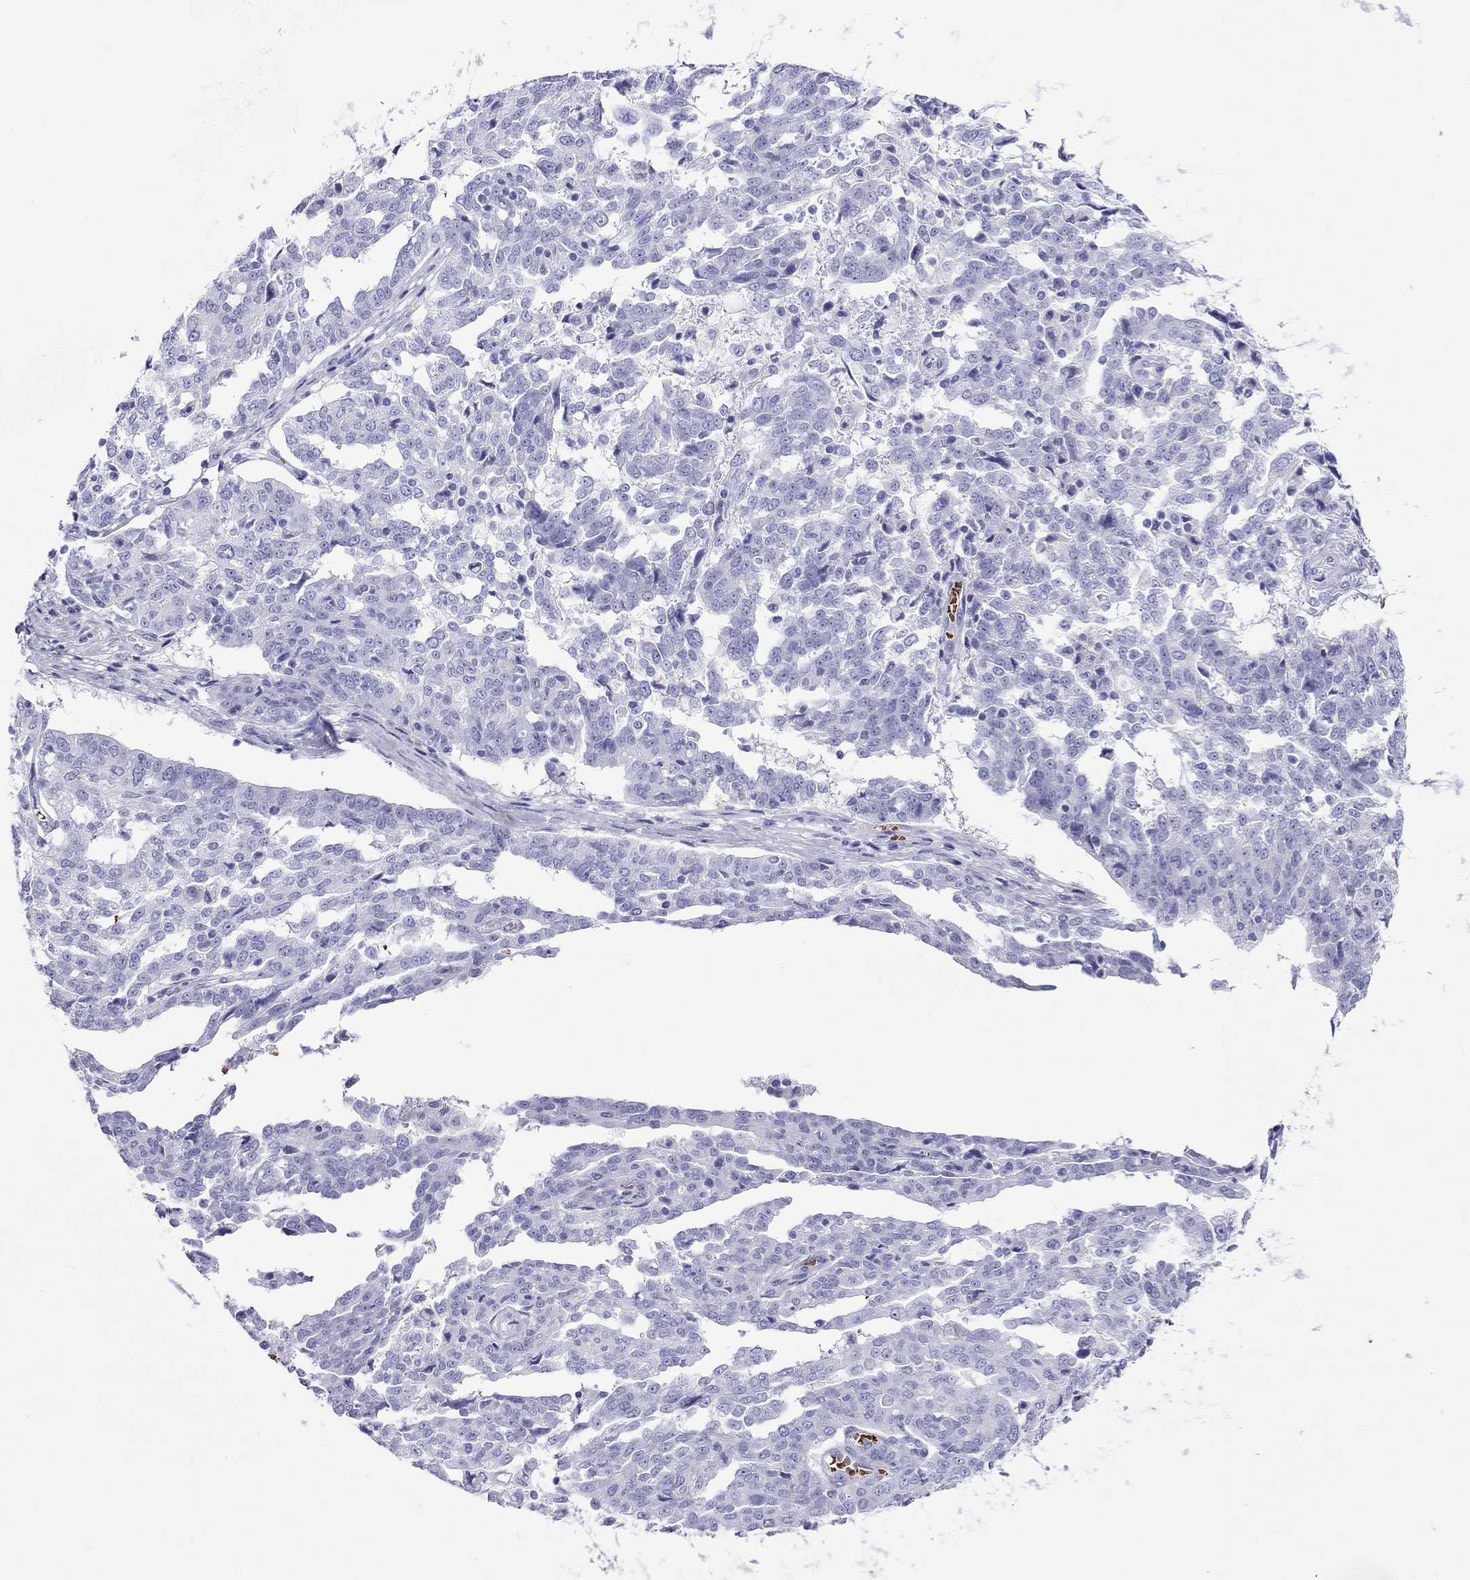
{"staining": {"intensity": "negative", "quantity": "none", "location": "none"}, "tissue": "ovarian cancer", "cell_type": "Tumor cells", "image_type": "cancer", "snomed": [{"axis": "morphology", "description": "Cystadenocarcinoma, serous, NOS"}, {"axis": "topography", "description": "Ovary"}], "caption": "Immunohistochemistry (IHC) photomicrograph of neoplastic tissue: ovarian cancer stained with DAB (3,3'-diaminobenzidine) displays no significant protein expression in tumor cells.", "gene": "PTPRN", "patient": {"sex": "female", "age": 67}}